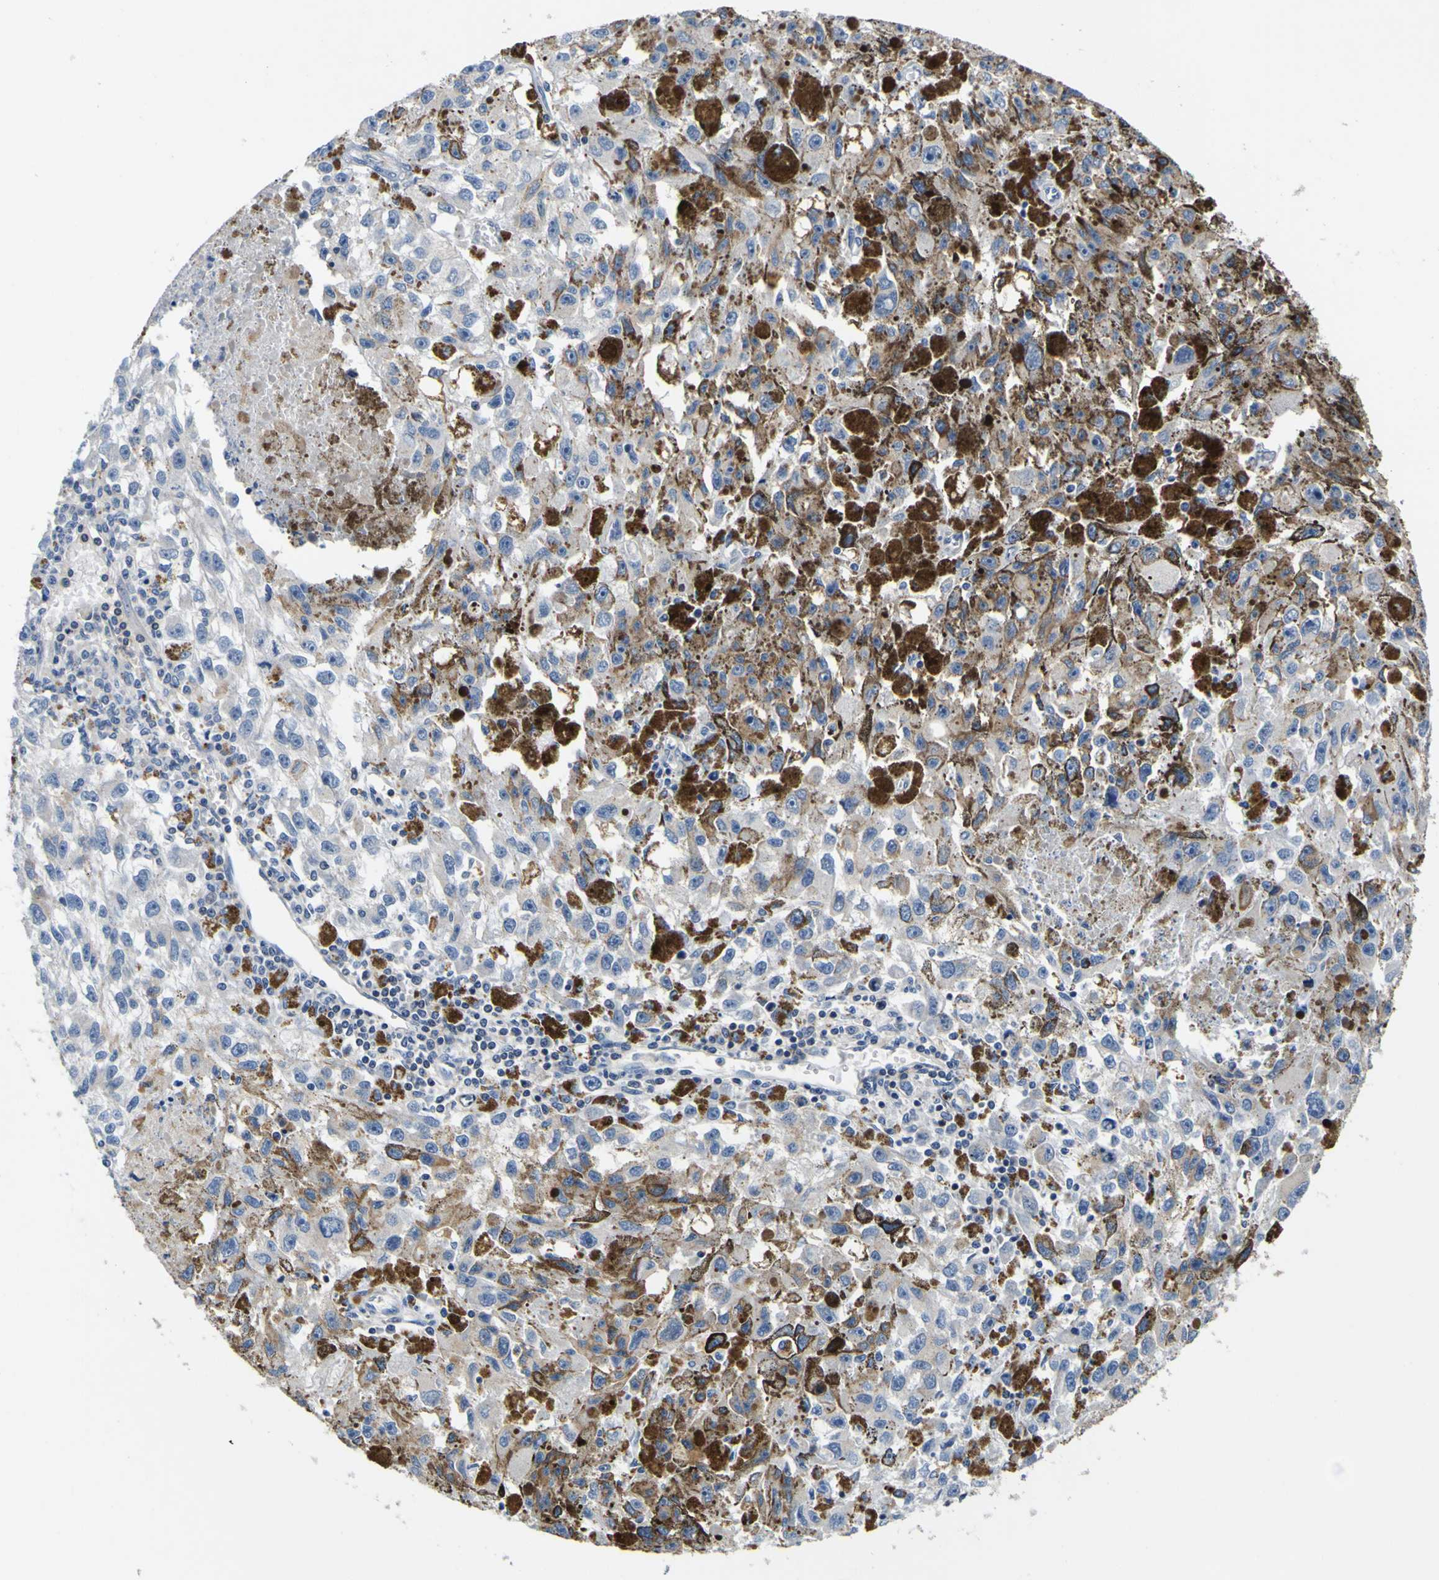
{"staining": {"intensity": "moderate", "quantity": ">75%", "location": "cytoplasmic/membranous"}, "tissue": "melanoma", "cell_type": "Tumor cells", "image_type": "cancer", "snomed": [{"axis": "morphology", "description": "Malignant melanoma, NOS"}, {"axis": "topography", "description": "Skin"}], "caption": "Human malignant melanoma stained with a brown dye reveals moderate cytoplasmic/membranous positive staining in approximately >75% of tumor cells.", "gene": "TNIK", "patient": {"sex": "female", "age": 104}}